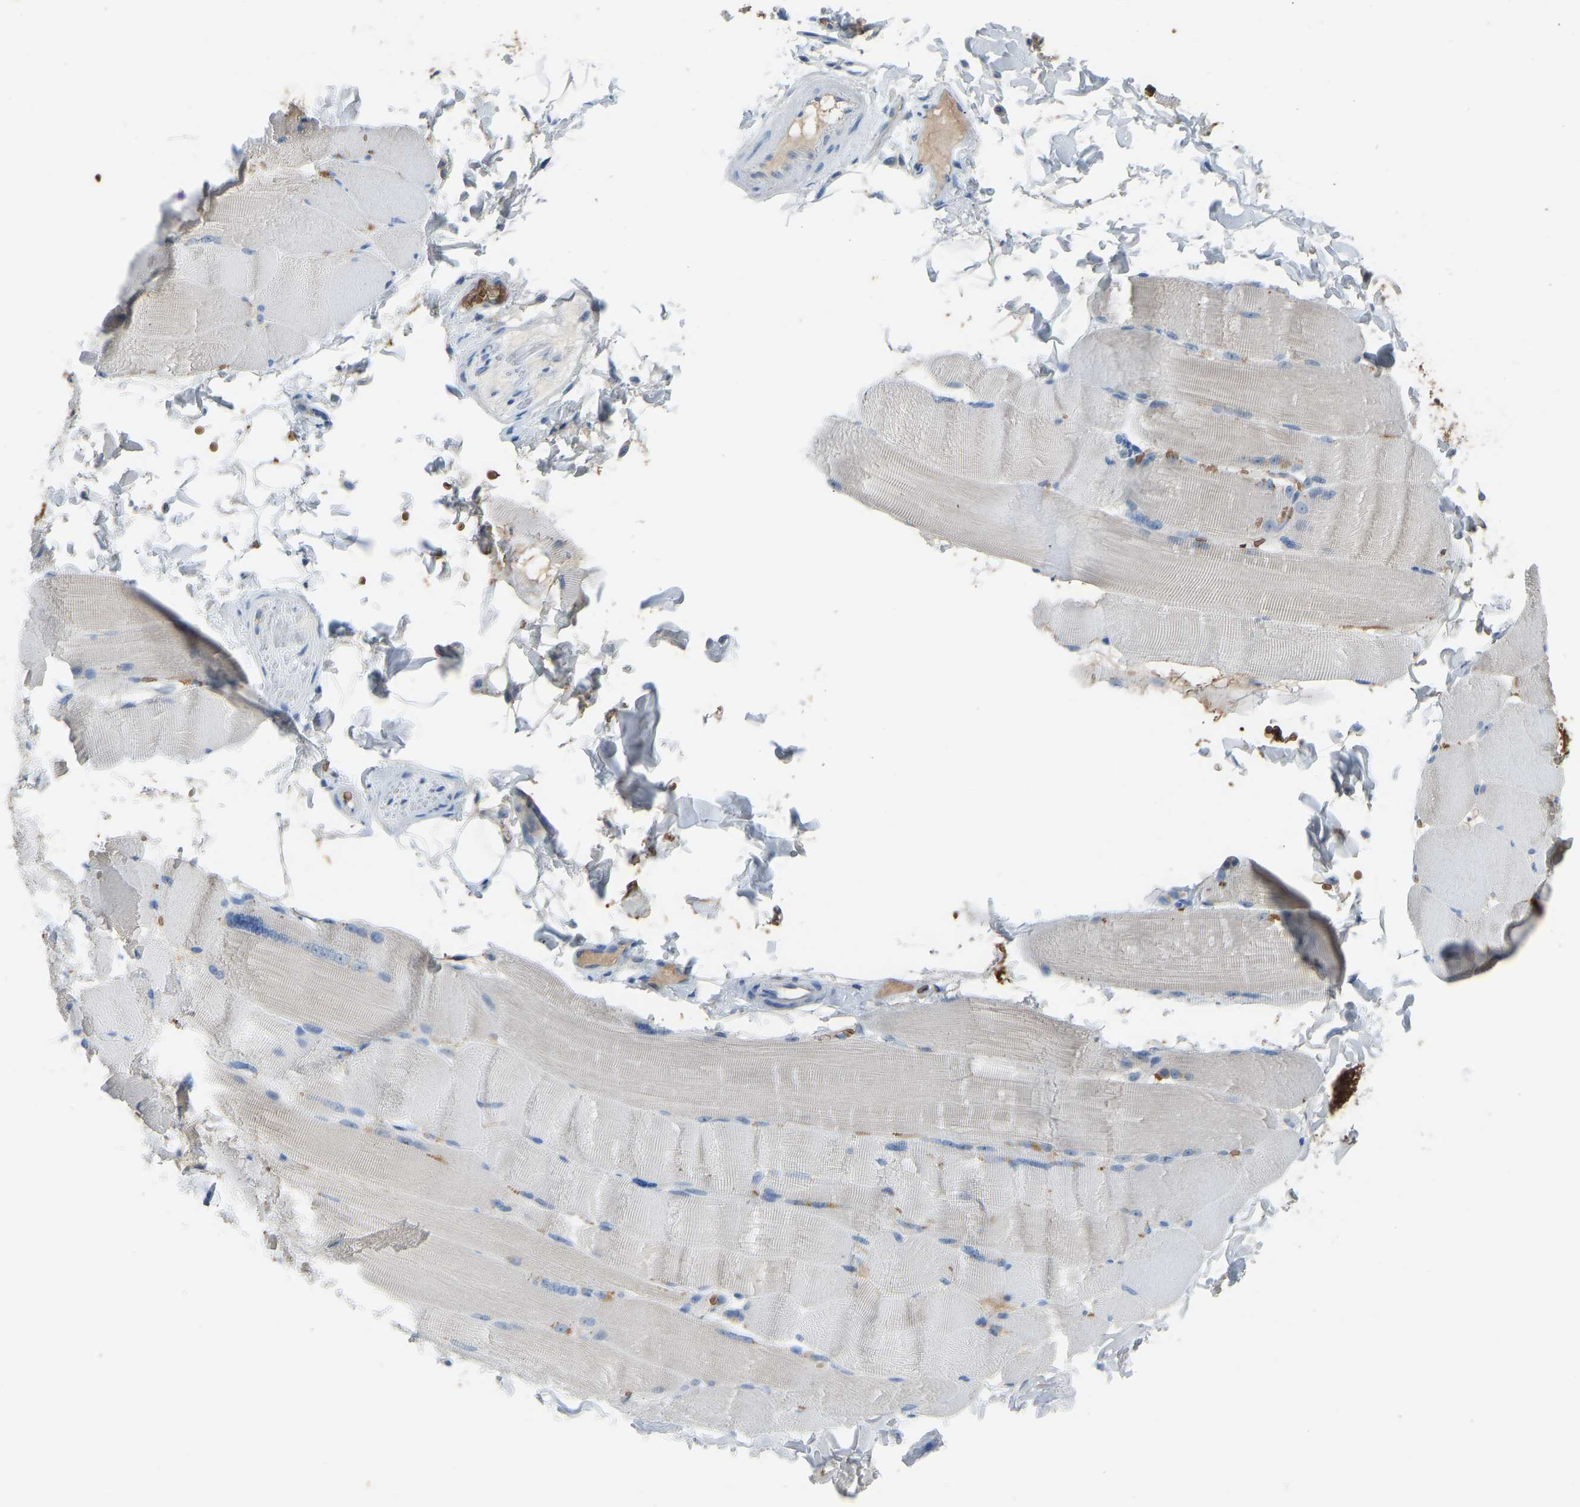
{"staining": {"intensity": "negative", "quantity": "none", "location": "none"}, "tissue": "skeletal muscle", "cell_type": "Myocytes", "image_type": "normal", "snomed": [{"axis": "morphology", "description": "Normal tissue, NOS"}, {"axis": "topography", "description": "Skin"}, {"axis": "topography", "description": "Skeletal muscle"}], "caption": "There is no significant positivity in myocytes of skeletal muscle. (DAB (3,3'-diaminobenzidine) IHC with hematoxylin counter stain).", "gene": "PIGS", "patient": {"sex": "male", "age": 83}}